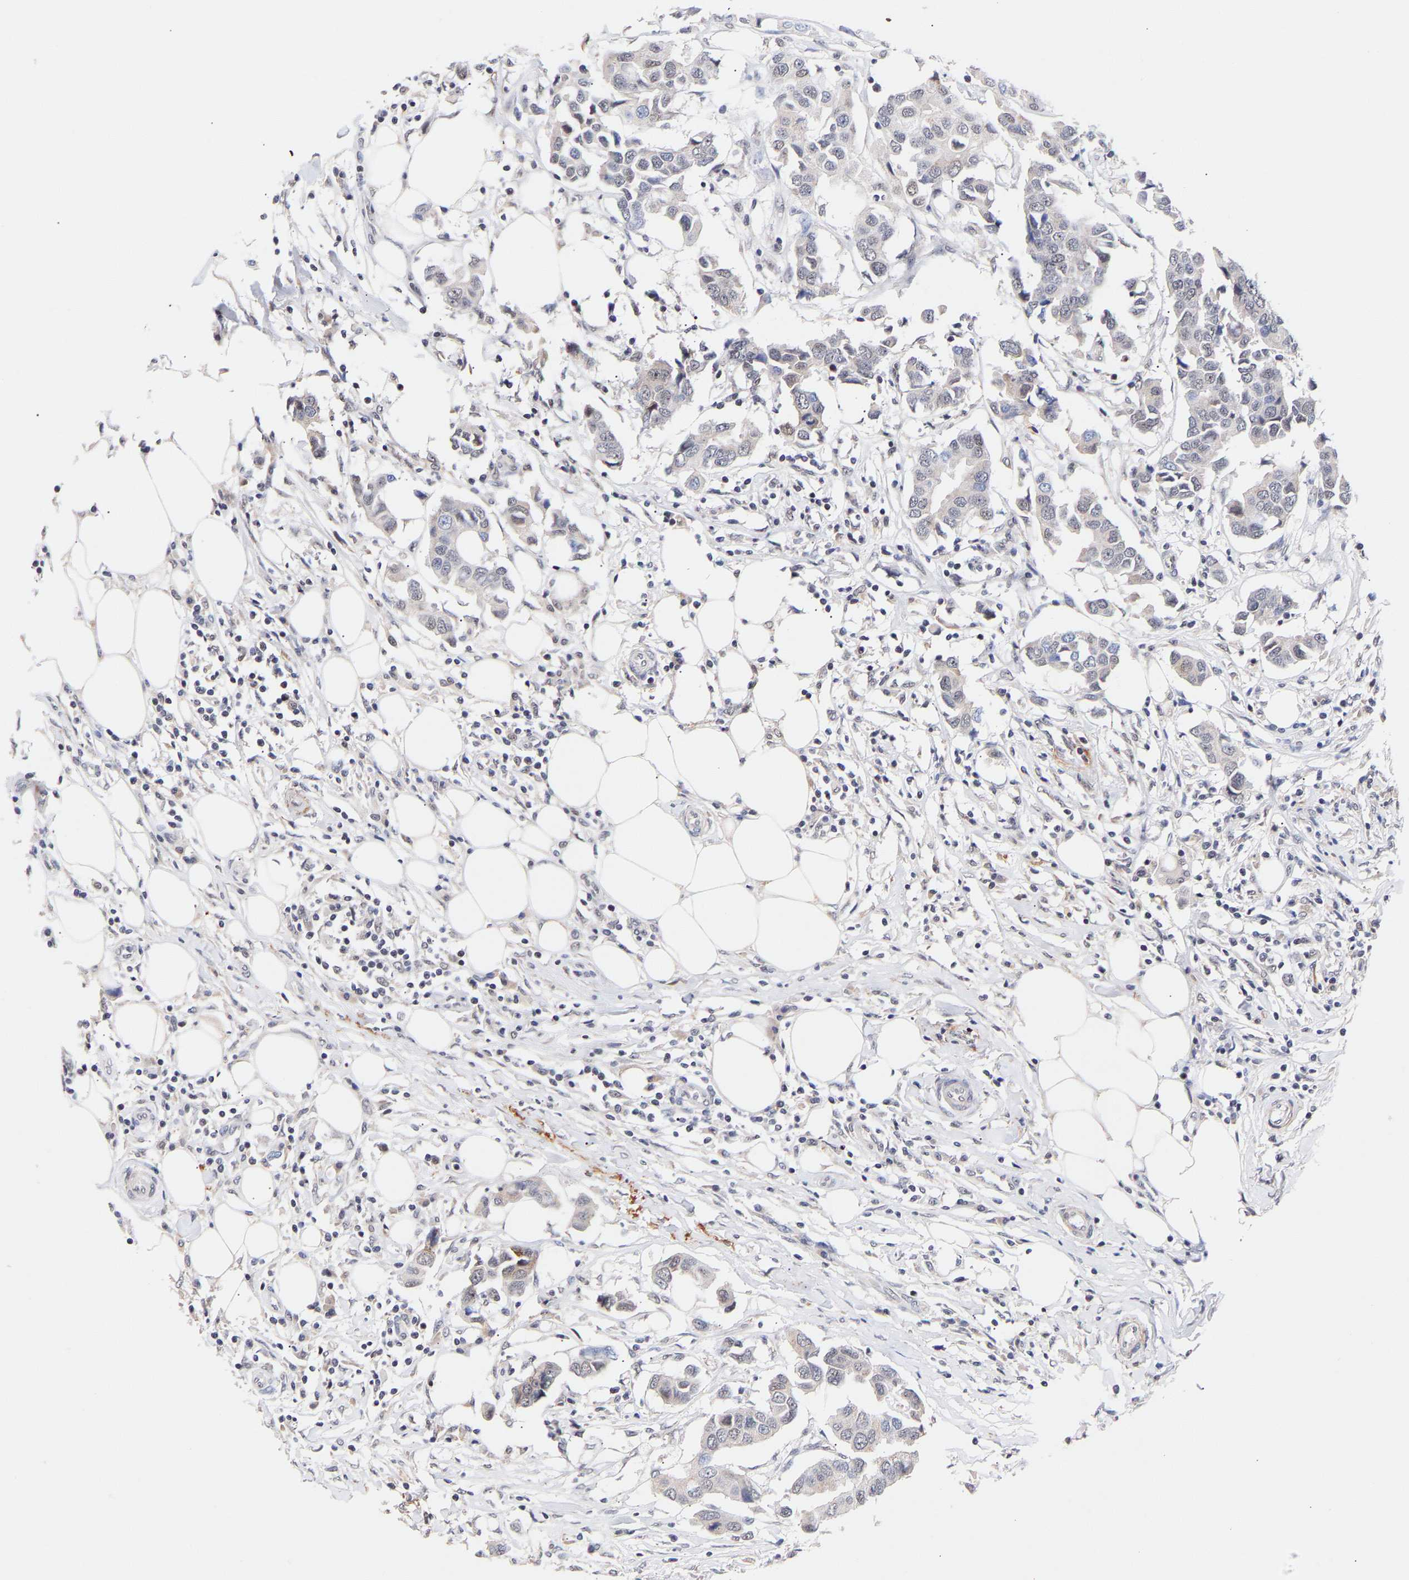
{"staining": {"intensity": "moderate", "quantity": "25%-75%", "location": "cytoplasmic/membranous"}, "tissue": "breast cancer", "cell_type": "Tumor cells", "image_type": "cancer", "snomed": [{"axis": "morphology", "description": "Duct carcinoma"}, {"axis": "topography", "description": "Breast"}], "caption": "This image demonstrates IHC staining of breast cancer (infiltrating ductal carcinoma), with medium moderate cytoplasmic/membranous expression in approximately 25%-75% of tumor cells.", "gene": "RBM15", "patient": {"sex": "female", "age": 80}}